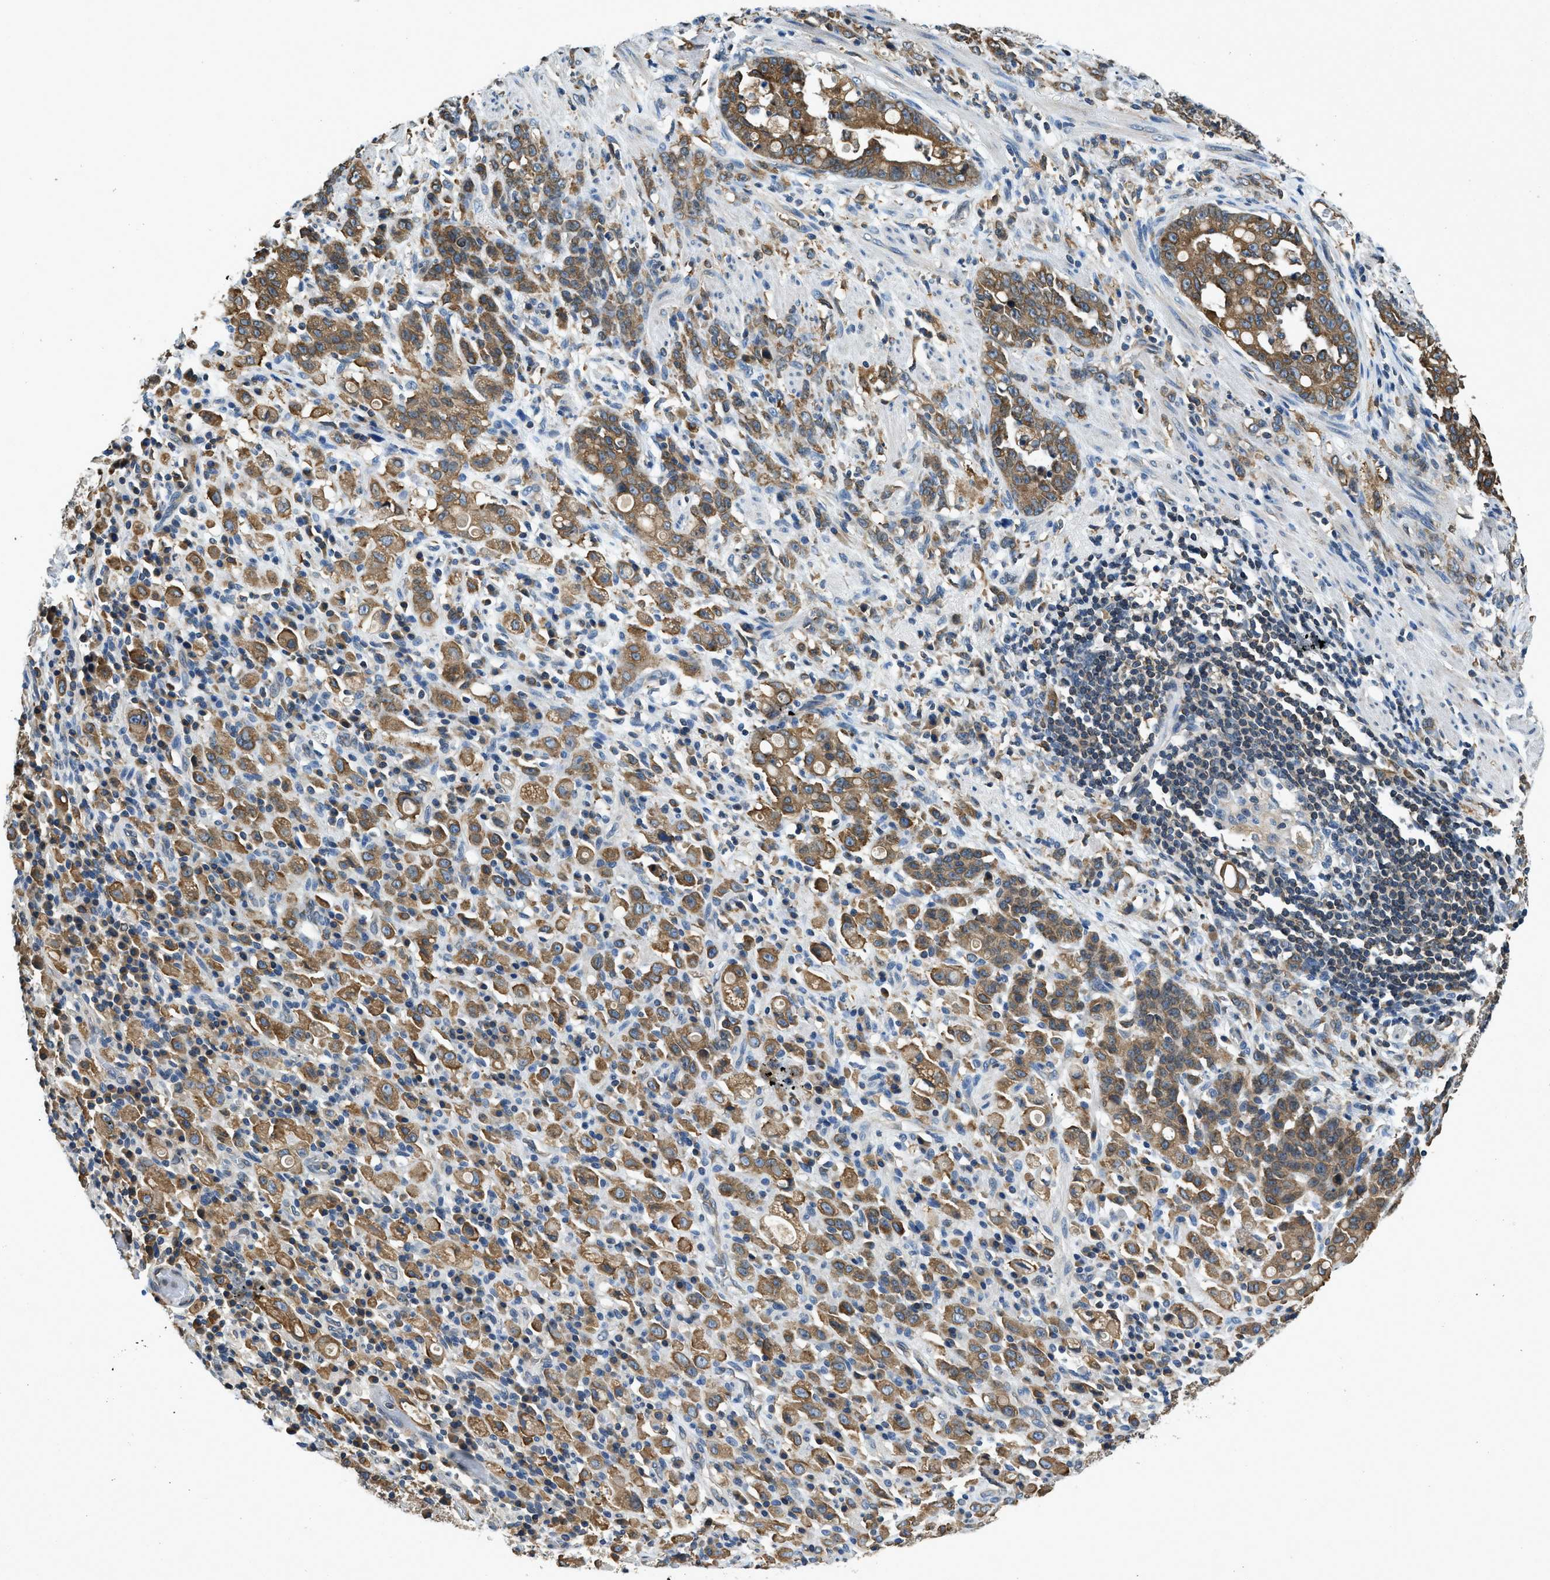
{"staining": {"intensity": "moderate", "quantity": ">75%", "location": "cytoplasmic/membranous"}, "tissue": "stomach cancer", "cell_type": "Tumor cells", "image_type": "cancer", "snomed": [{"axis": "morphology", "description": "Adenocarcinoma, NOS"}, {"axis": "topography", "description": "Stomach, lower"}], "caption": "This is a histology image of immunohistochemistry (IHC) staining of stomach adenocarcinoma, which shows moderate expression in the cytoplasmic/membranous of tumor cells.", "gene": "BCAP31", "patient": {"sex": "male", "age": 88}}